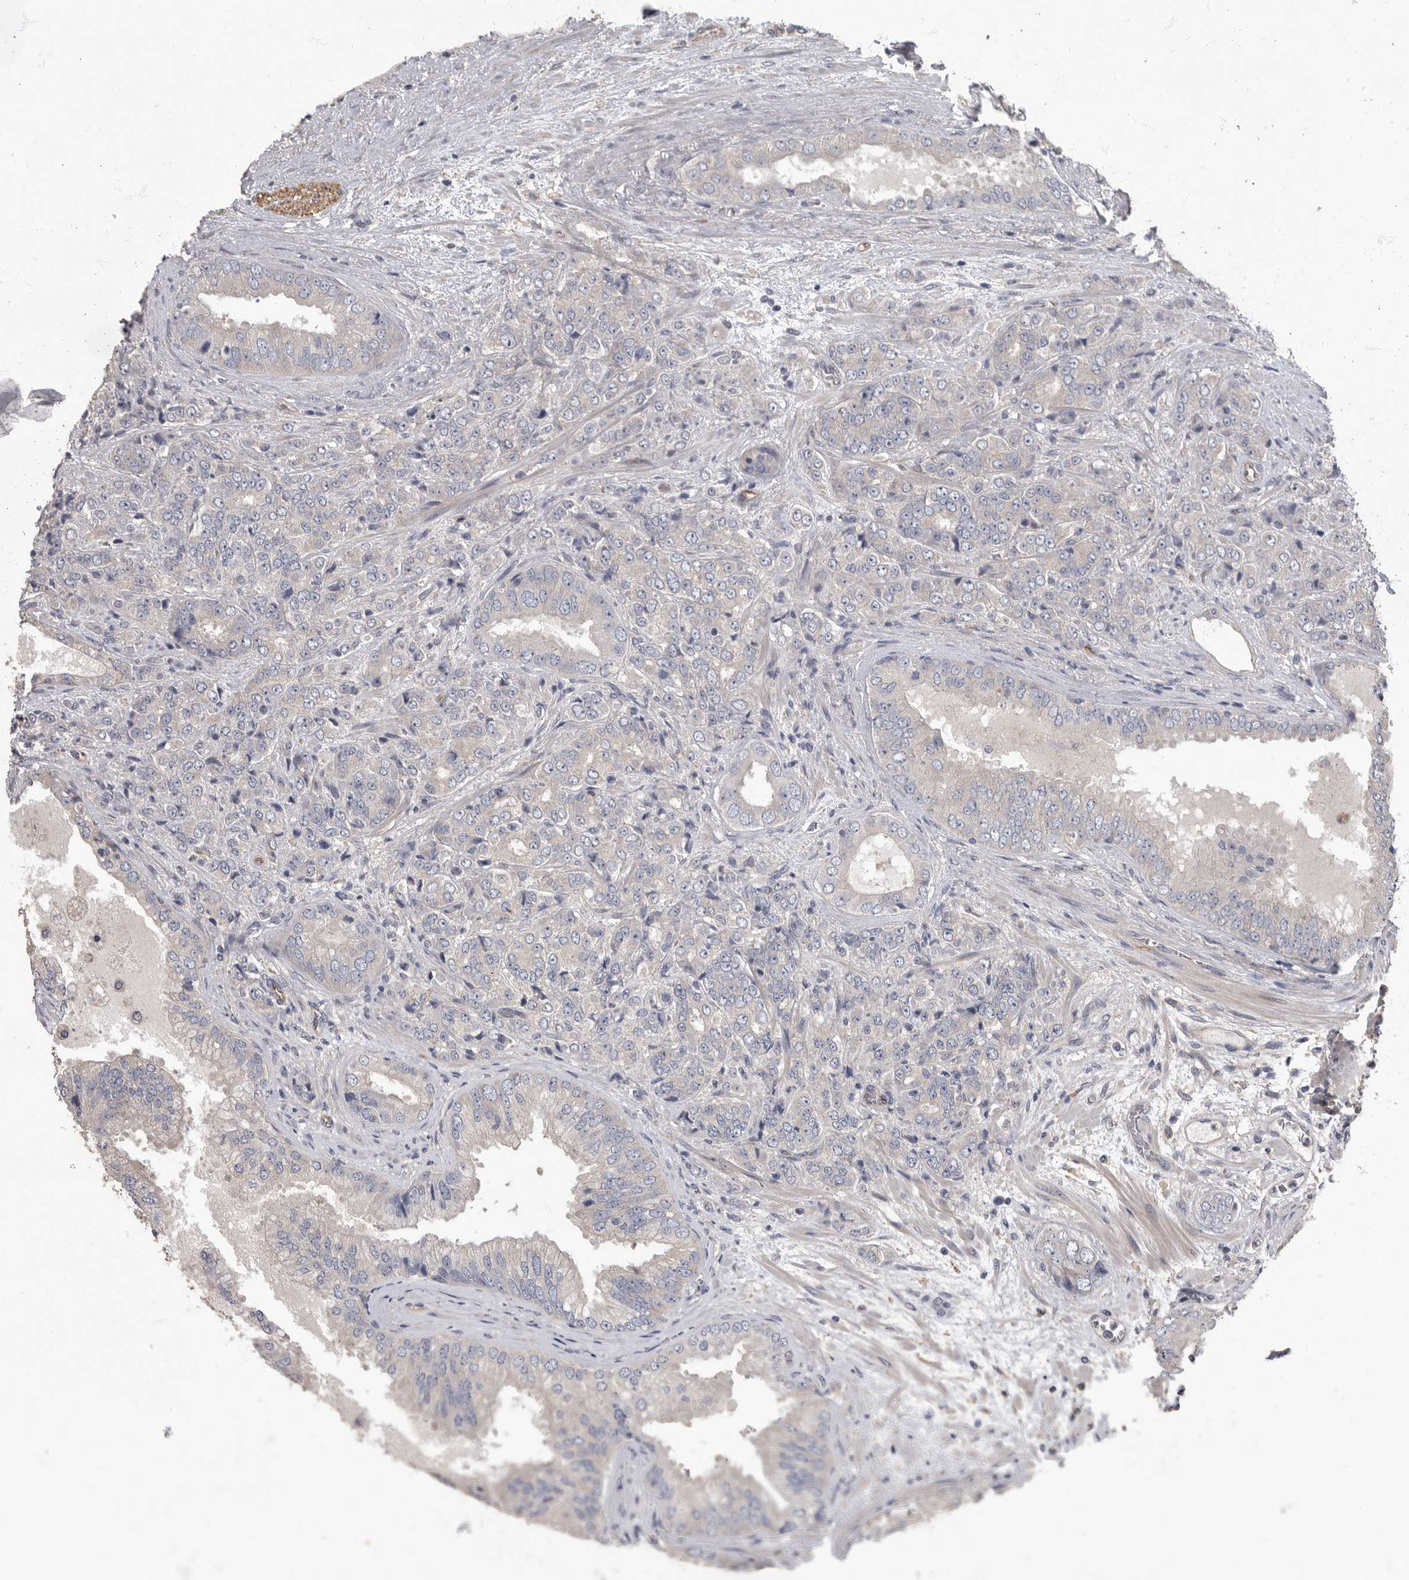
{"staining": {"intensity": "negative", "quantity": "none", "location": "none"}, "tissue": "prostate cancer", "cell_type": "Tumor cells", "image_type": "cancer", "snomed": [{"axis": "morphology", "description": "Adenocarcinoma, High grade"}, {"axis": "topography", "description": "Prostate"}], "caption": "The micrograph reveals no staining of tumor cells in prostate high-grade adenocarcinoma.", "gene": "PDK1", "patient": {"sex": "male", "age": 58}}